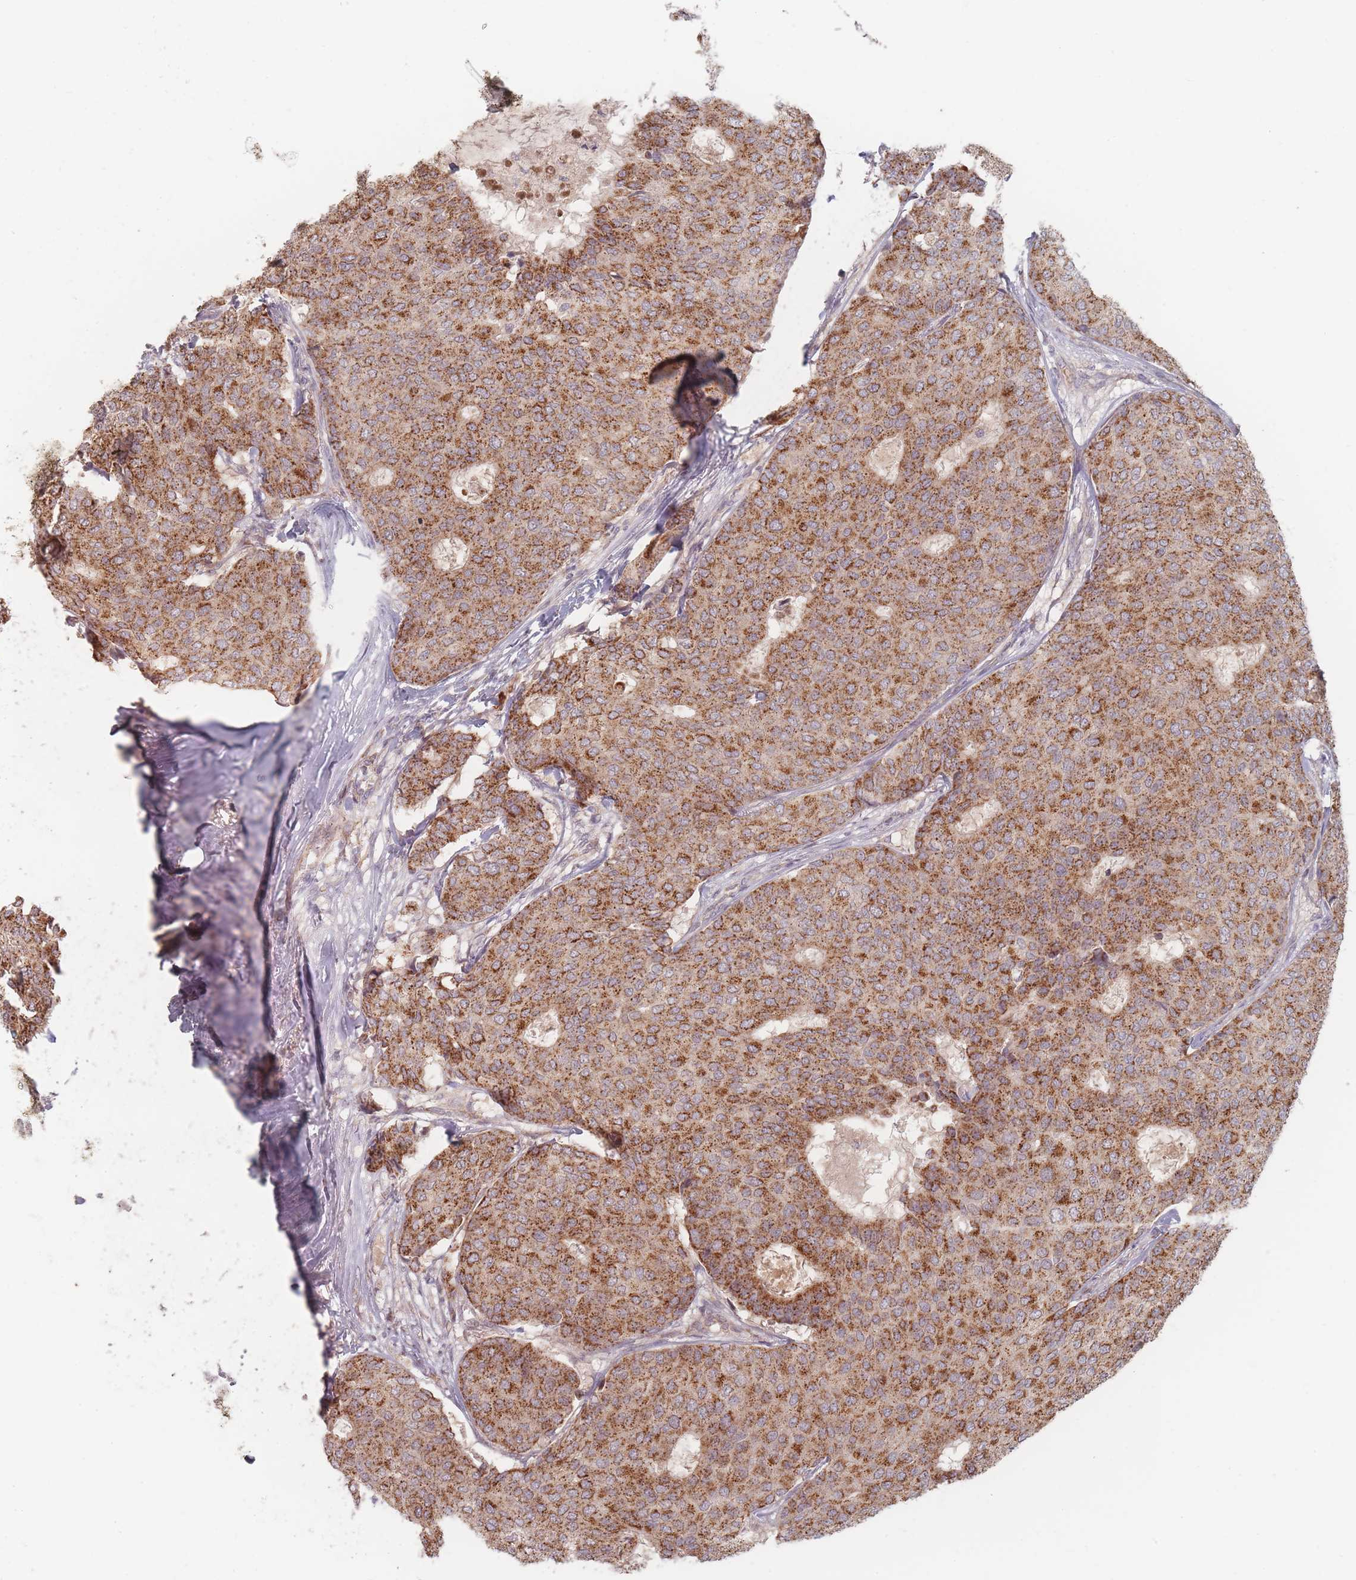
{"staining": {"intensity": "moderate", "quantity": ">75%", "location": "cytoplasmic/membranous"}, "tissue": "breast cancer", "cell_type": "Tumor cells", "image_type": "cancer", "snomed": [{"axis": "morphology", "description": "Duct carcinoma"}, {"axis": "topography", "description": "Breast"}], "caption": "About >75% of tumor cells in breast cancer demonstrate moderate cytoplasmic/membranous protein staining as visualized by brown immunohistochemical staining.", "gene": "OR2M4", "patient": {"sex": "female", "age": 75}}